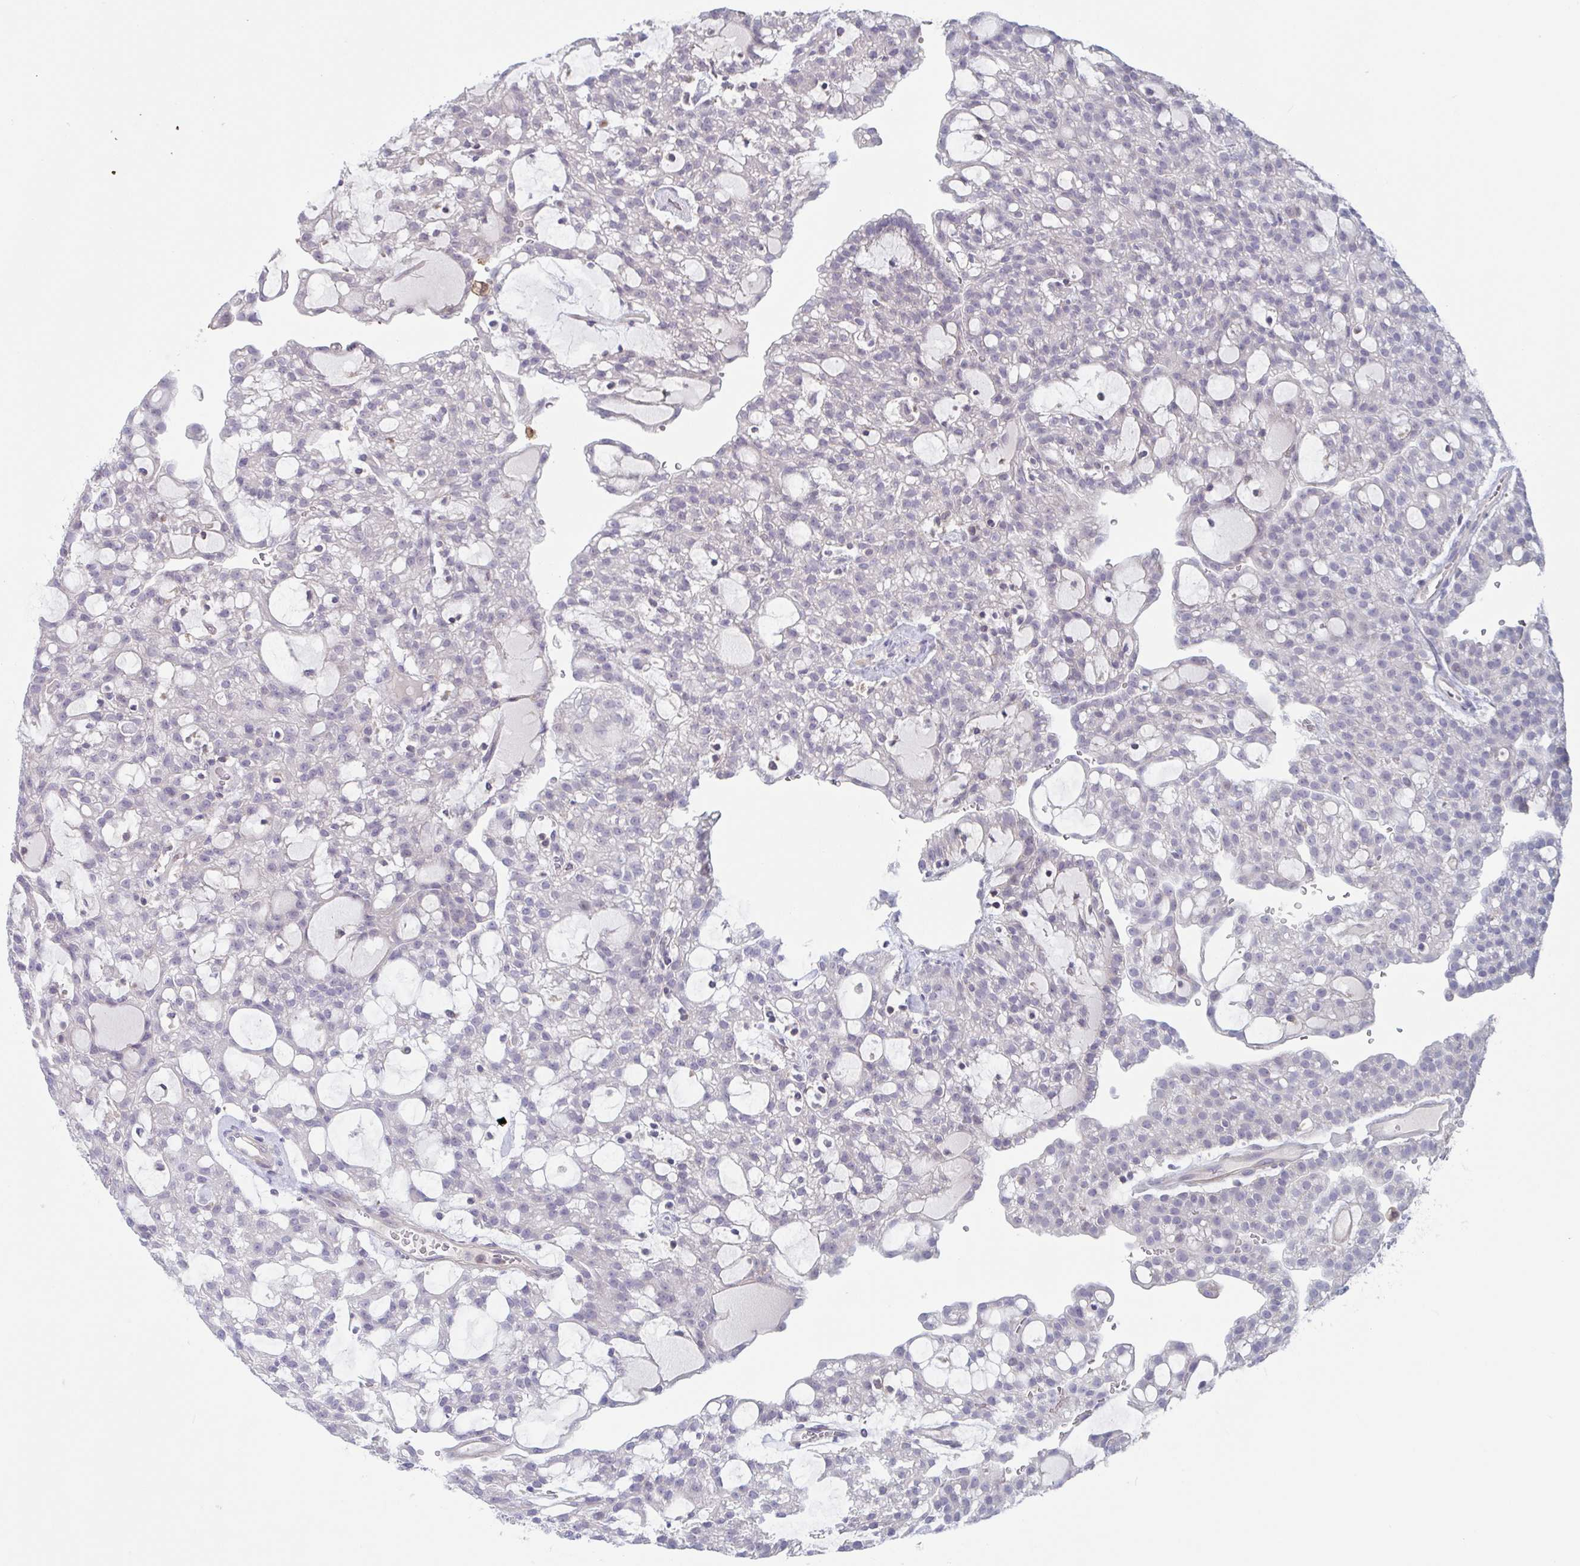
{"staining": {"intensity": "negative", "quantity": "none", "location": "none"}, "tissue": "renal cancer", "cell_type": "Tumor cells", "image_type": "cancer", "snomed": [{"axis": "morphology", "description": "Adenocarcinoma, NOS"}, {"axis": "topography", "description": "Kidney"}], "caption": "DAB (3,3'-diaminobenzidine) immunohistochemical staining of adenocarcinoma (renal) reveals no significant positivity in tumor cells. (DAB IHC with hematoxylin counter stain).", "gene": "STK26", "patient": {"sex": "male", "age": 63}}